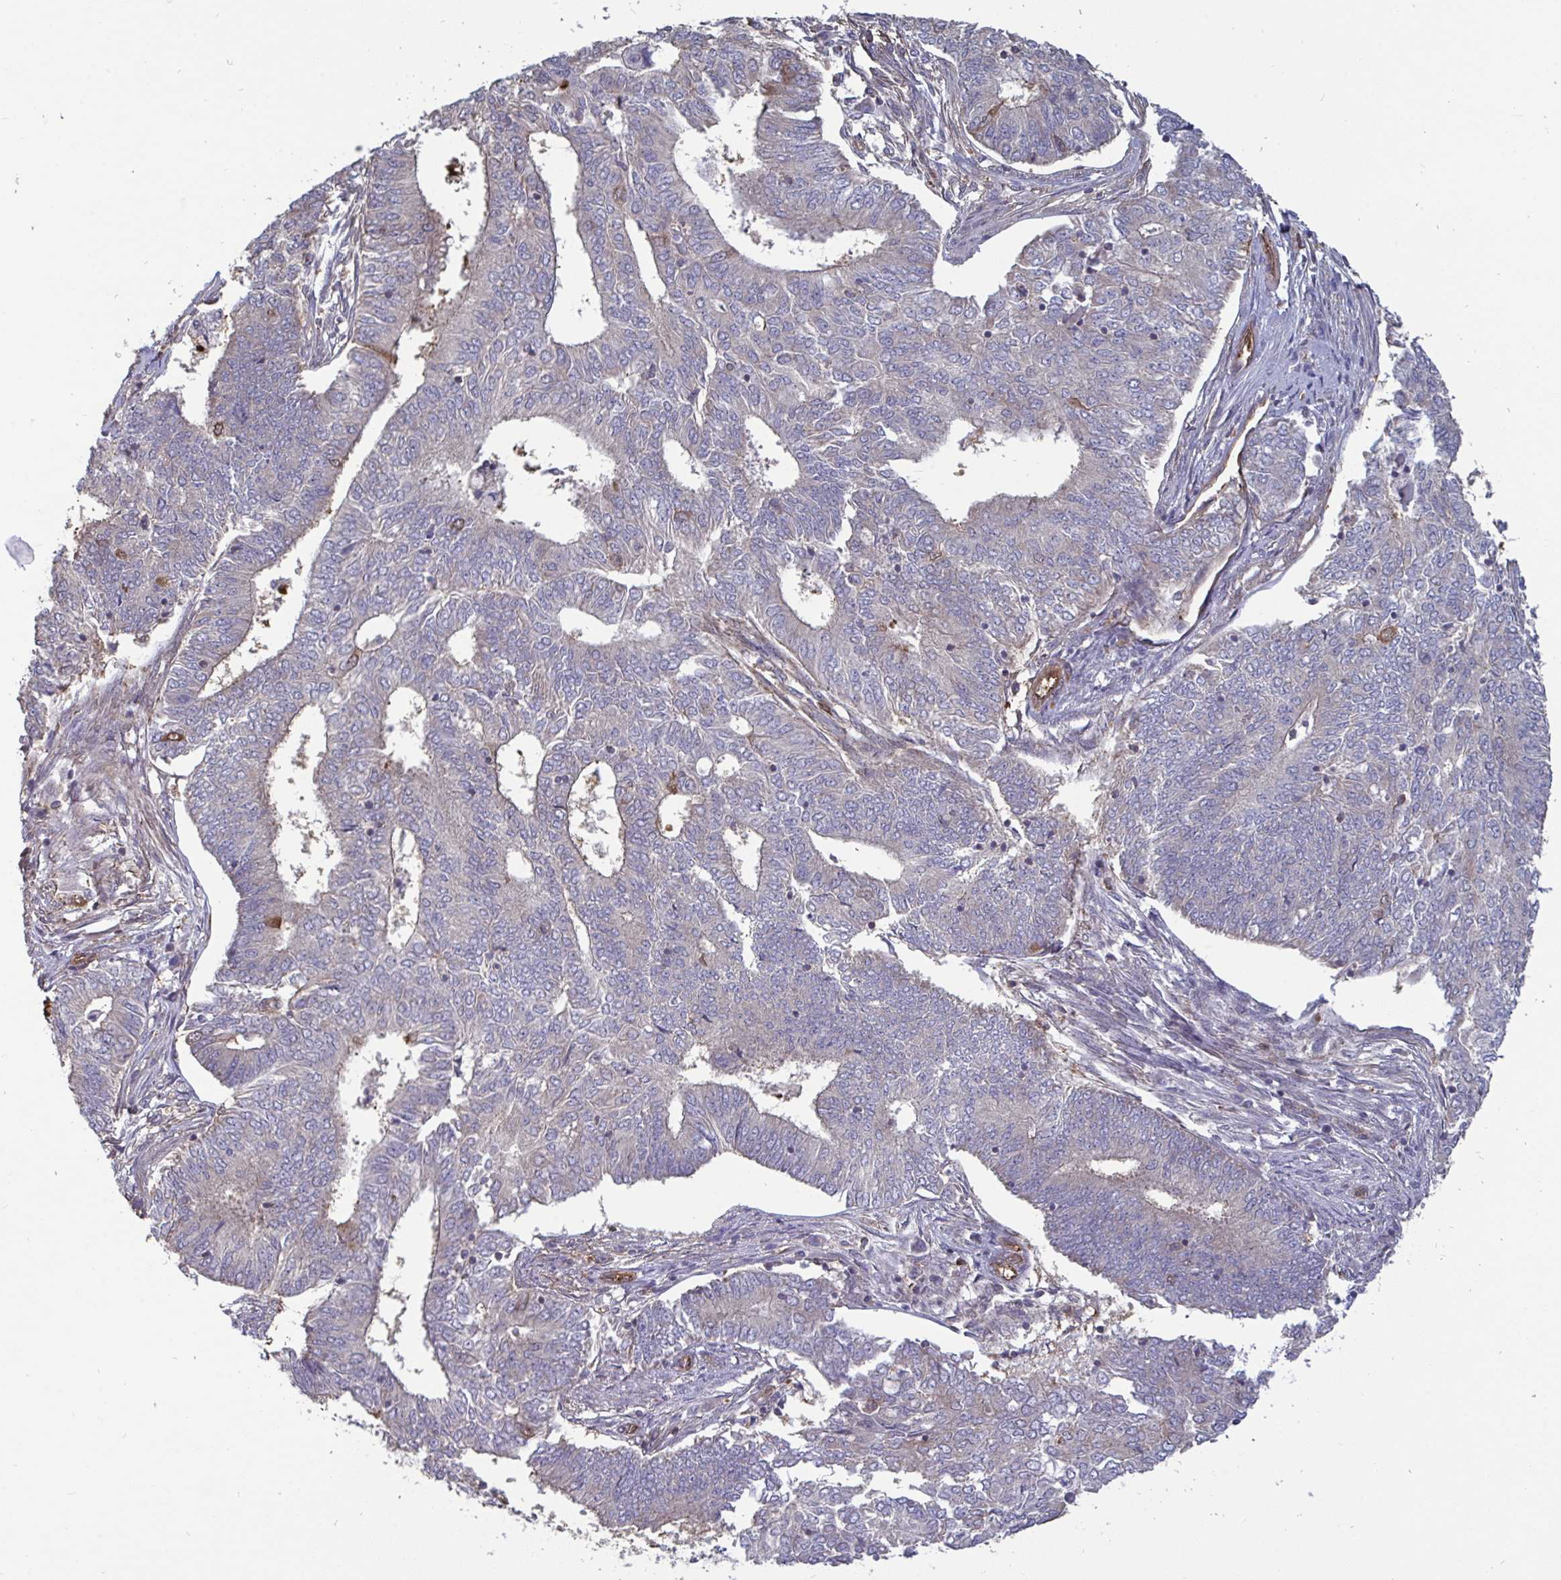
{"staining": {"intensity": "negative", "quantity": "none", "location": "none"}, "tissue": "endometrial cancer", "cell_type": "Tumor cells", "image_type": "cancer", "snomed": [{"axis": "morphology", "description": "Adenocarcinoma, NOS"}, {"axis": "topography", "description": "Endometrium"}], "caption": "Endometrial adenocarcinoma stained for a protein using immunohistochemistry (IHC) demonstrates no staining tumor cells.", "gene": "ISCU", "patient": {"sex": "female", "age": 62}}